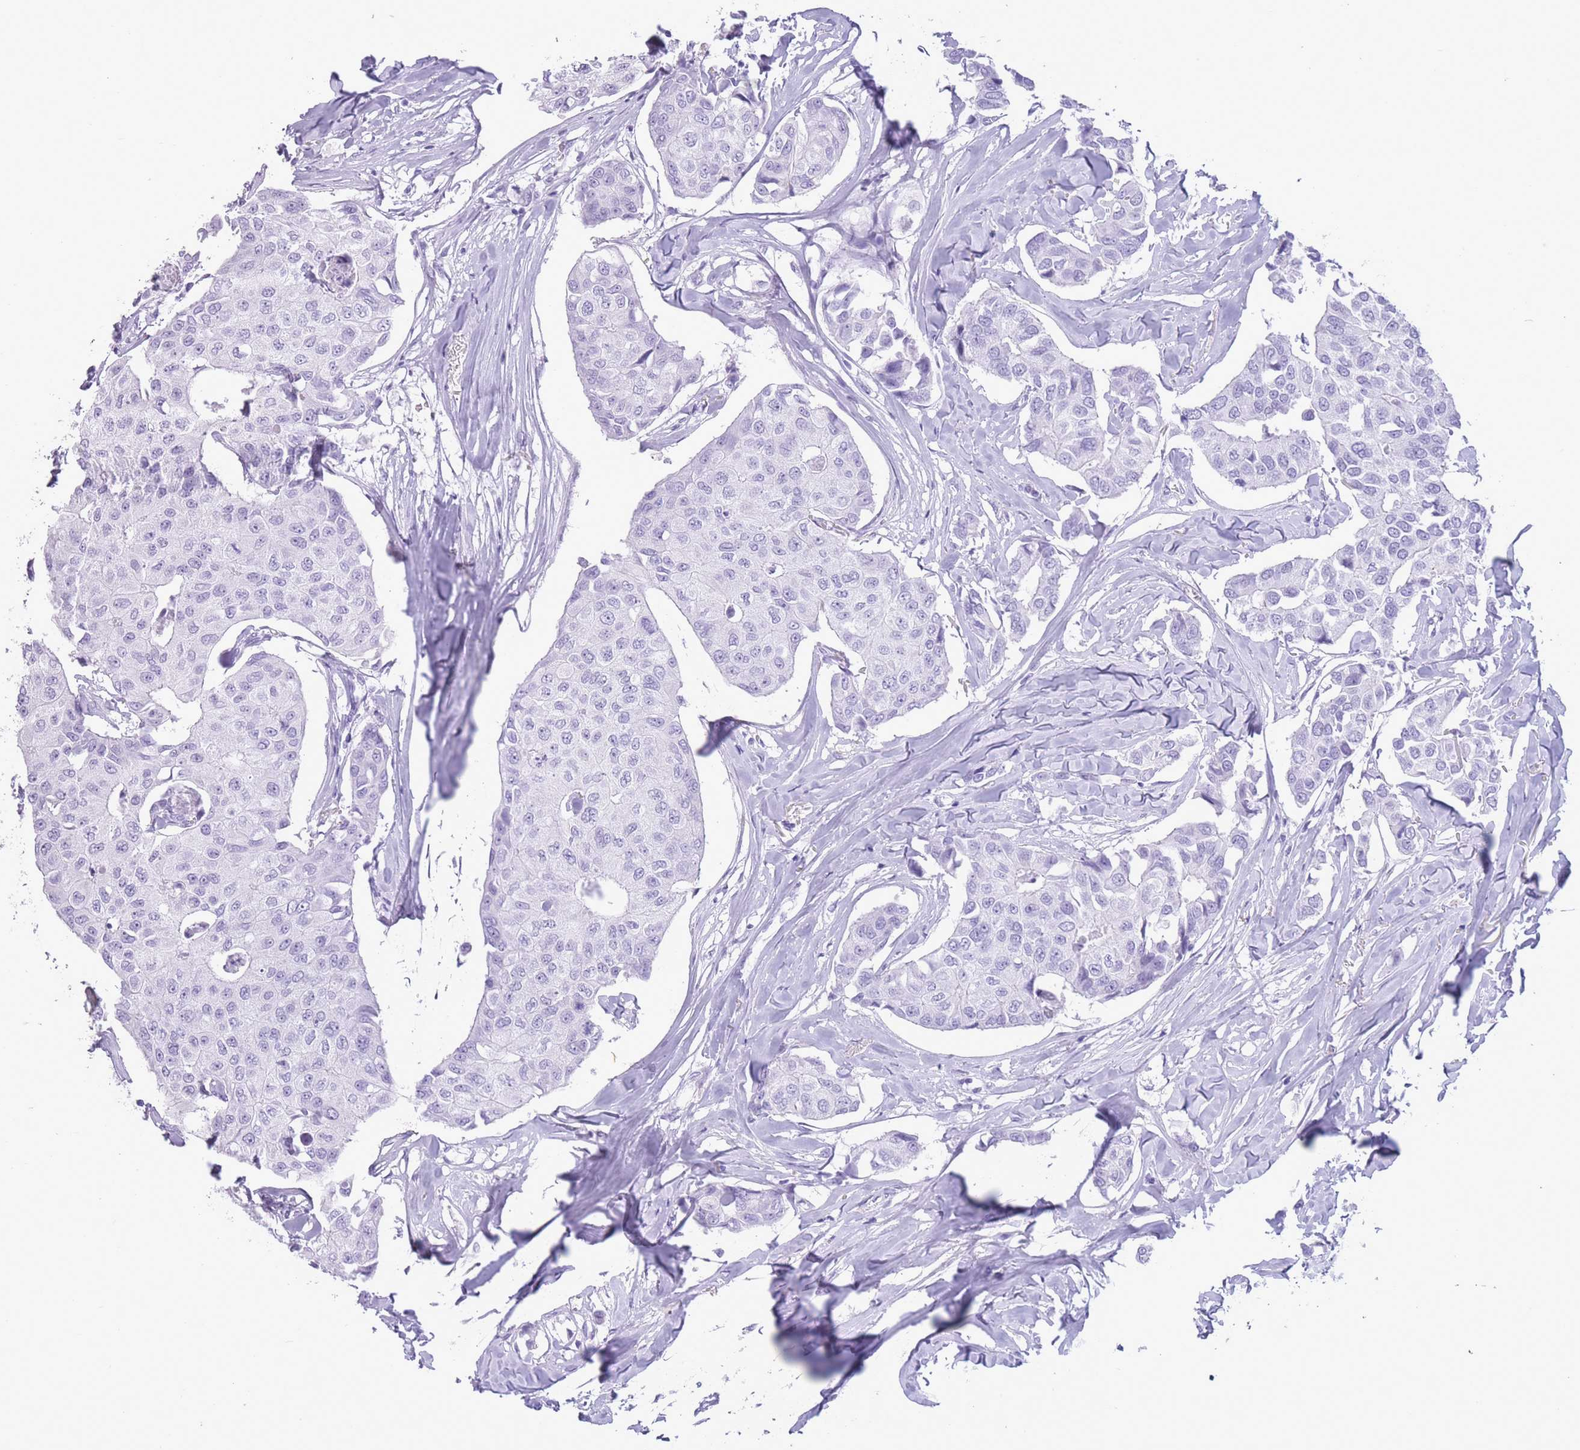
{"staining": {"intensity": "negative", "quantity": "none", "location": "none"}, "tissue": "breast cancer", "cell_type": "Tumor cells", "image_type": "cancer", "snomed": [{"axis": "morphology", "description": "Duct carcinoma"}, {"axis": "topography", "description": "Breast"}], "caption": "Histopathology image shows no significant protein staining in tumor cells of breast cancer (infiltrating ductal carcinoma).", "gene": "OR4F21", "patient": {"sex": "female", "age": 80}}